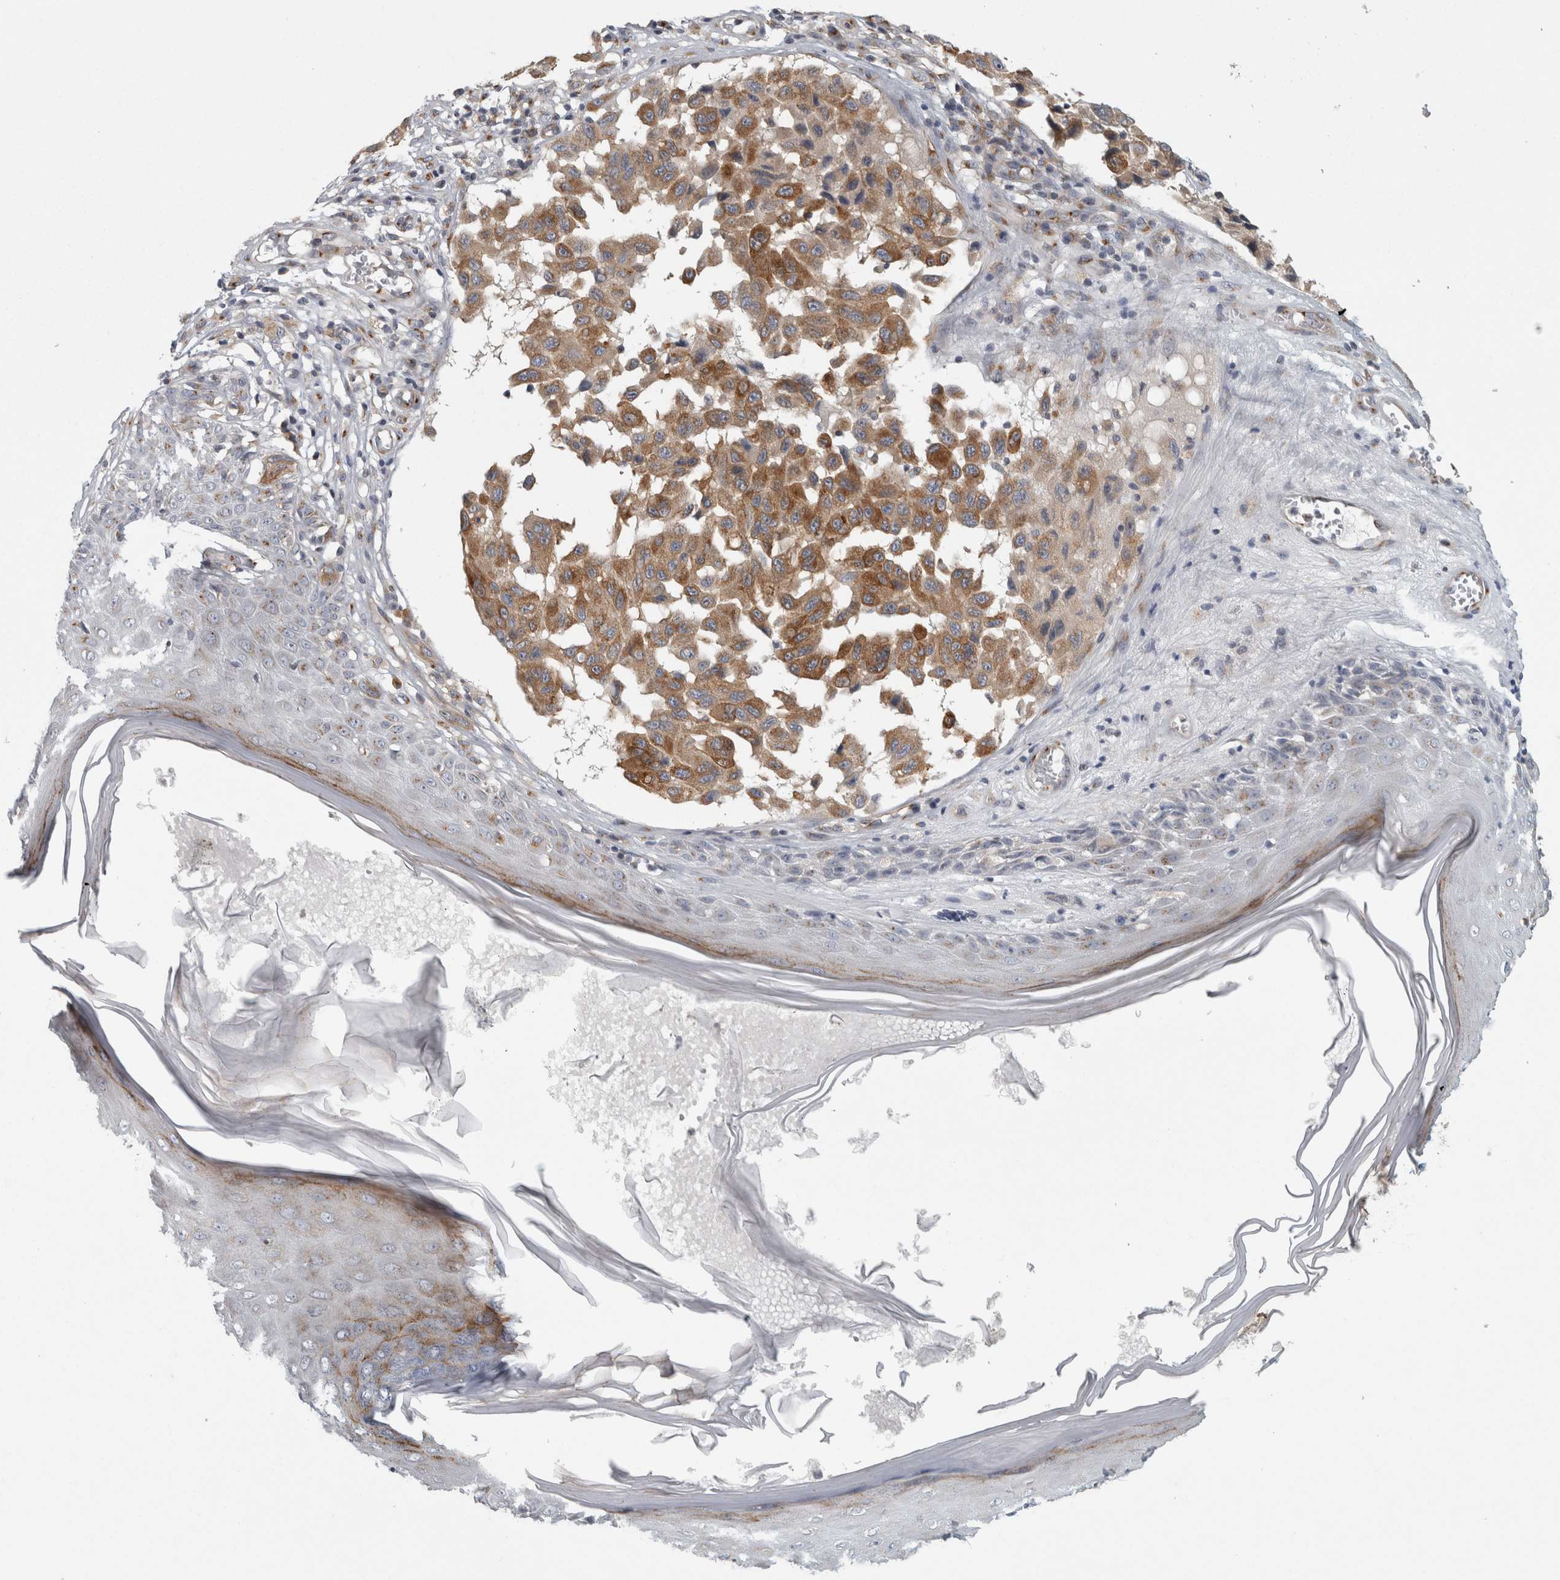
{"staining": {"intensity": "moderate", "quantity": ">75%", "location": "cytoplasmic/membranous"}, "tissue": "melanoma", "cell_type": "Tumor cells", "image_type": "cancer", "snomed": [{"axis": "morphology", "description": "Malignant melanoma, NOS"}, {"axis": "topography", "description": "Skin"}], "caption": "Brown immunohistochemical staining in malignant melanoma demonstrates moderate cytoplasmic/membranous staining in approximately >75% of tumor cells. The staining was performed using DAB (3,3'-diaminobenzidine), with brown indicating positive protein expression. Nuclei are stained blue with hematoxylin.", "gene": "PEX6", "patient": {"sex": "male", "age": 30}}